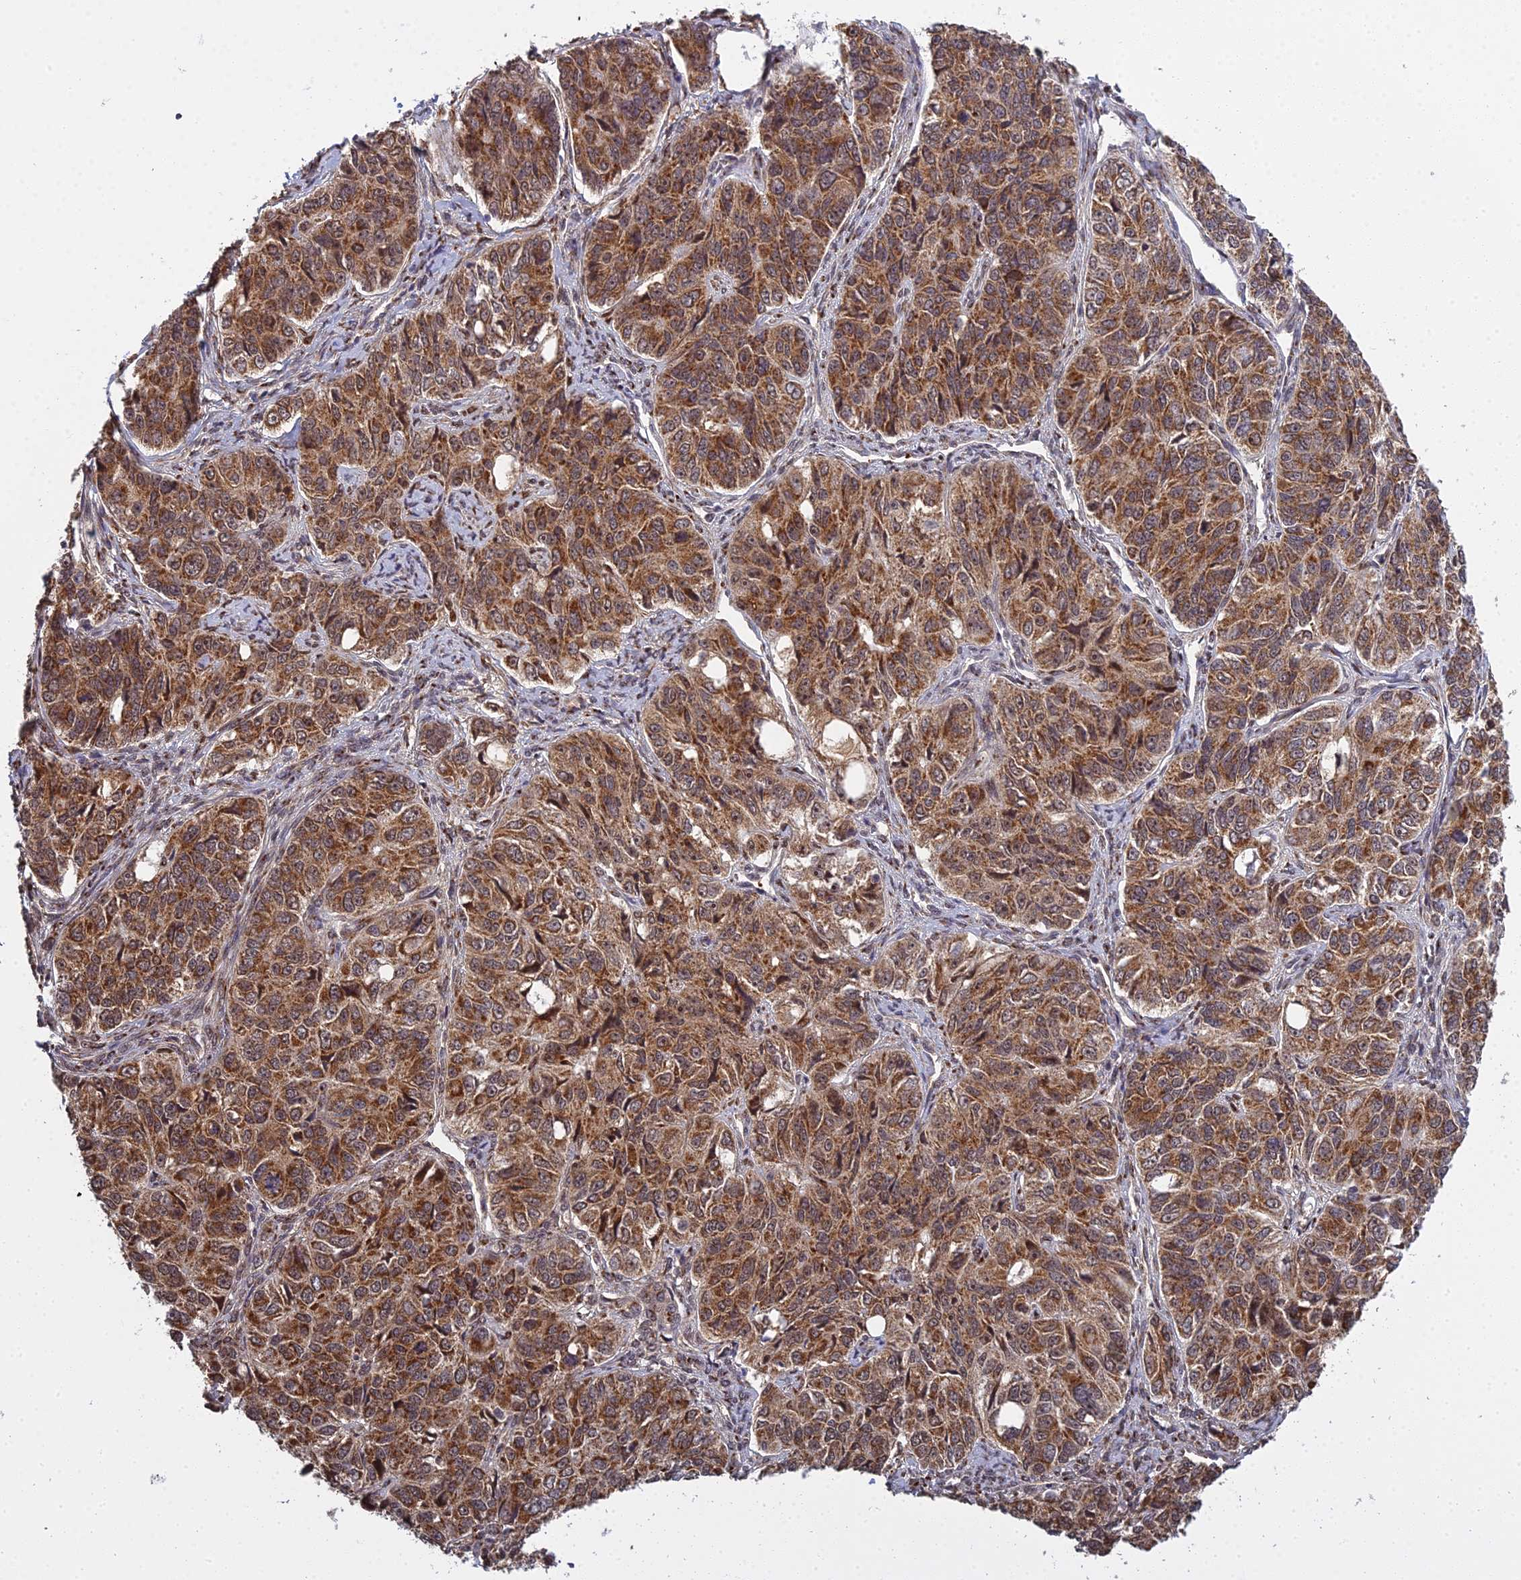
{"staining": {"intensity": "moderate", "quantity": ">75%", "location": "cytoplasmic/membranous"}, "tissue": "ovarian cancer", "cell_type": "Tumor cells", "image_type": "cancer", "snomed": [{"axis": "morphology", "description": "Carcinoma, endometroid"}, {"axis": "topography", "description": "Ovary"}], "caption": "Immunohistochemistry staining of ovarian cancer (endometroid carcinoma), which shows medium levels of moderate cytoplasmic/membranous expression in approximately >75% of tumor cells indicating moderate cytoplasmic/membranous protein positivity. The staining was performed using DAB (brown) for protein detection and nuclei were counterstained in hematoxylin (blue).", "gene": "MEOX1", "patient": {"sex": "female", "age": 51}}